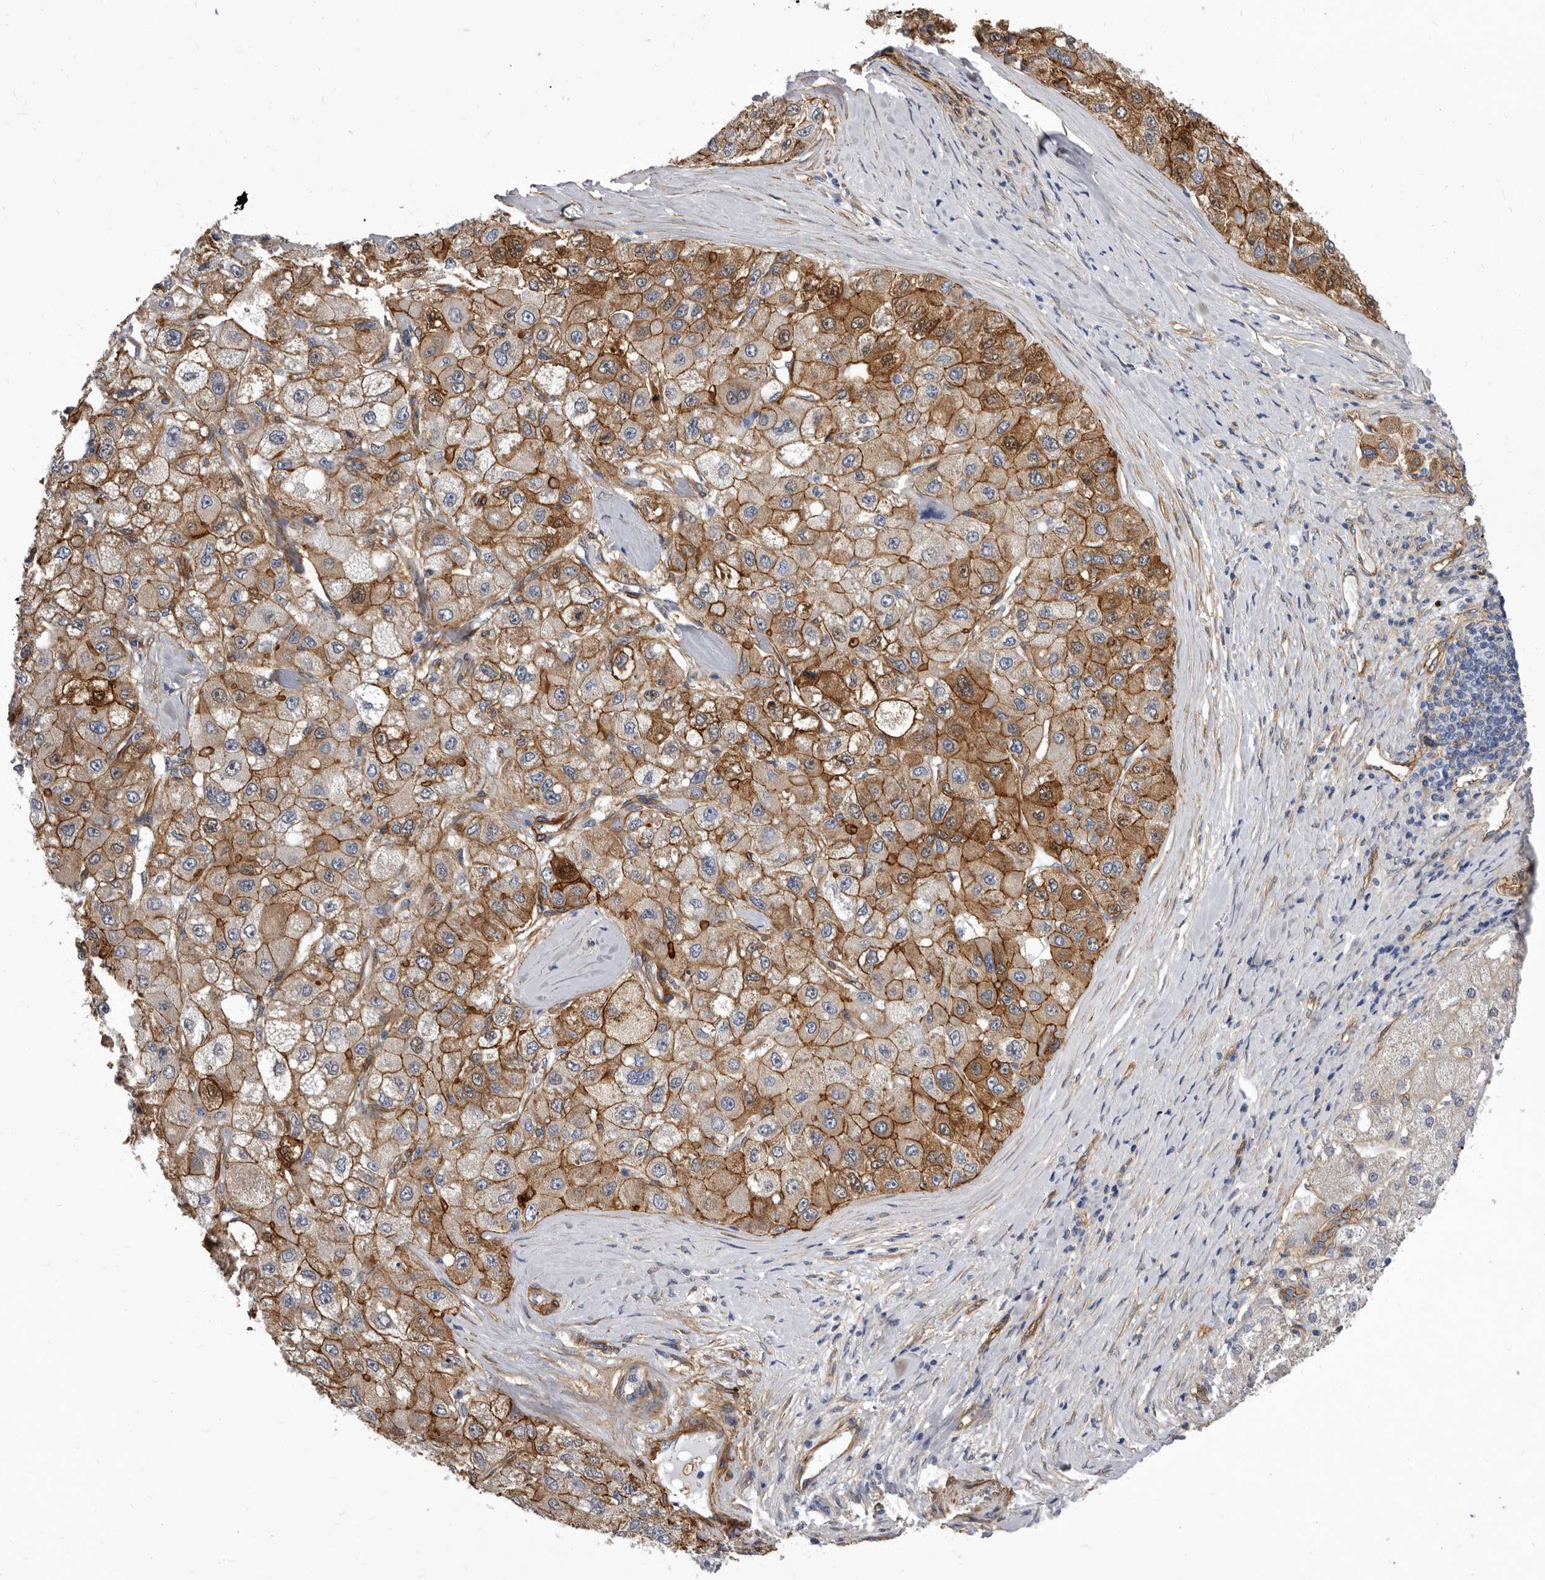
{"staining": {"intensity": "moderate", "quantity": ">75%", "location": "cytoplasmic/membranous,nuclear"}, "tissue": "liver cancer", "cell_type": "Tumor cells", "image_type": "cancer", "snomed": [{"axis": "morphology", "description": "Carcinoma, Hepatocellular, NOS"}, {"axis": "topography", "description": "Liver"}], "caption": "There is medium levels of moderate cytoplasmic/membranous and nuclear expression in tumor cells of hepatocellular carcinoma (liver), as demonstrated by immunohistochemical staining (brown color).", "gene": "ENAH", "patient": {"sex": "male", "age": 80}}